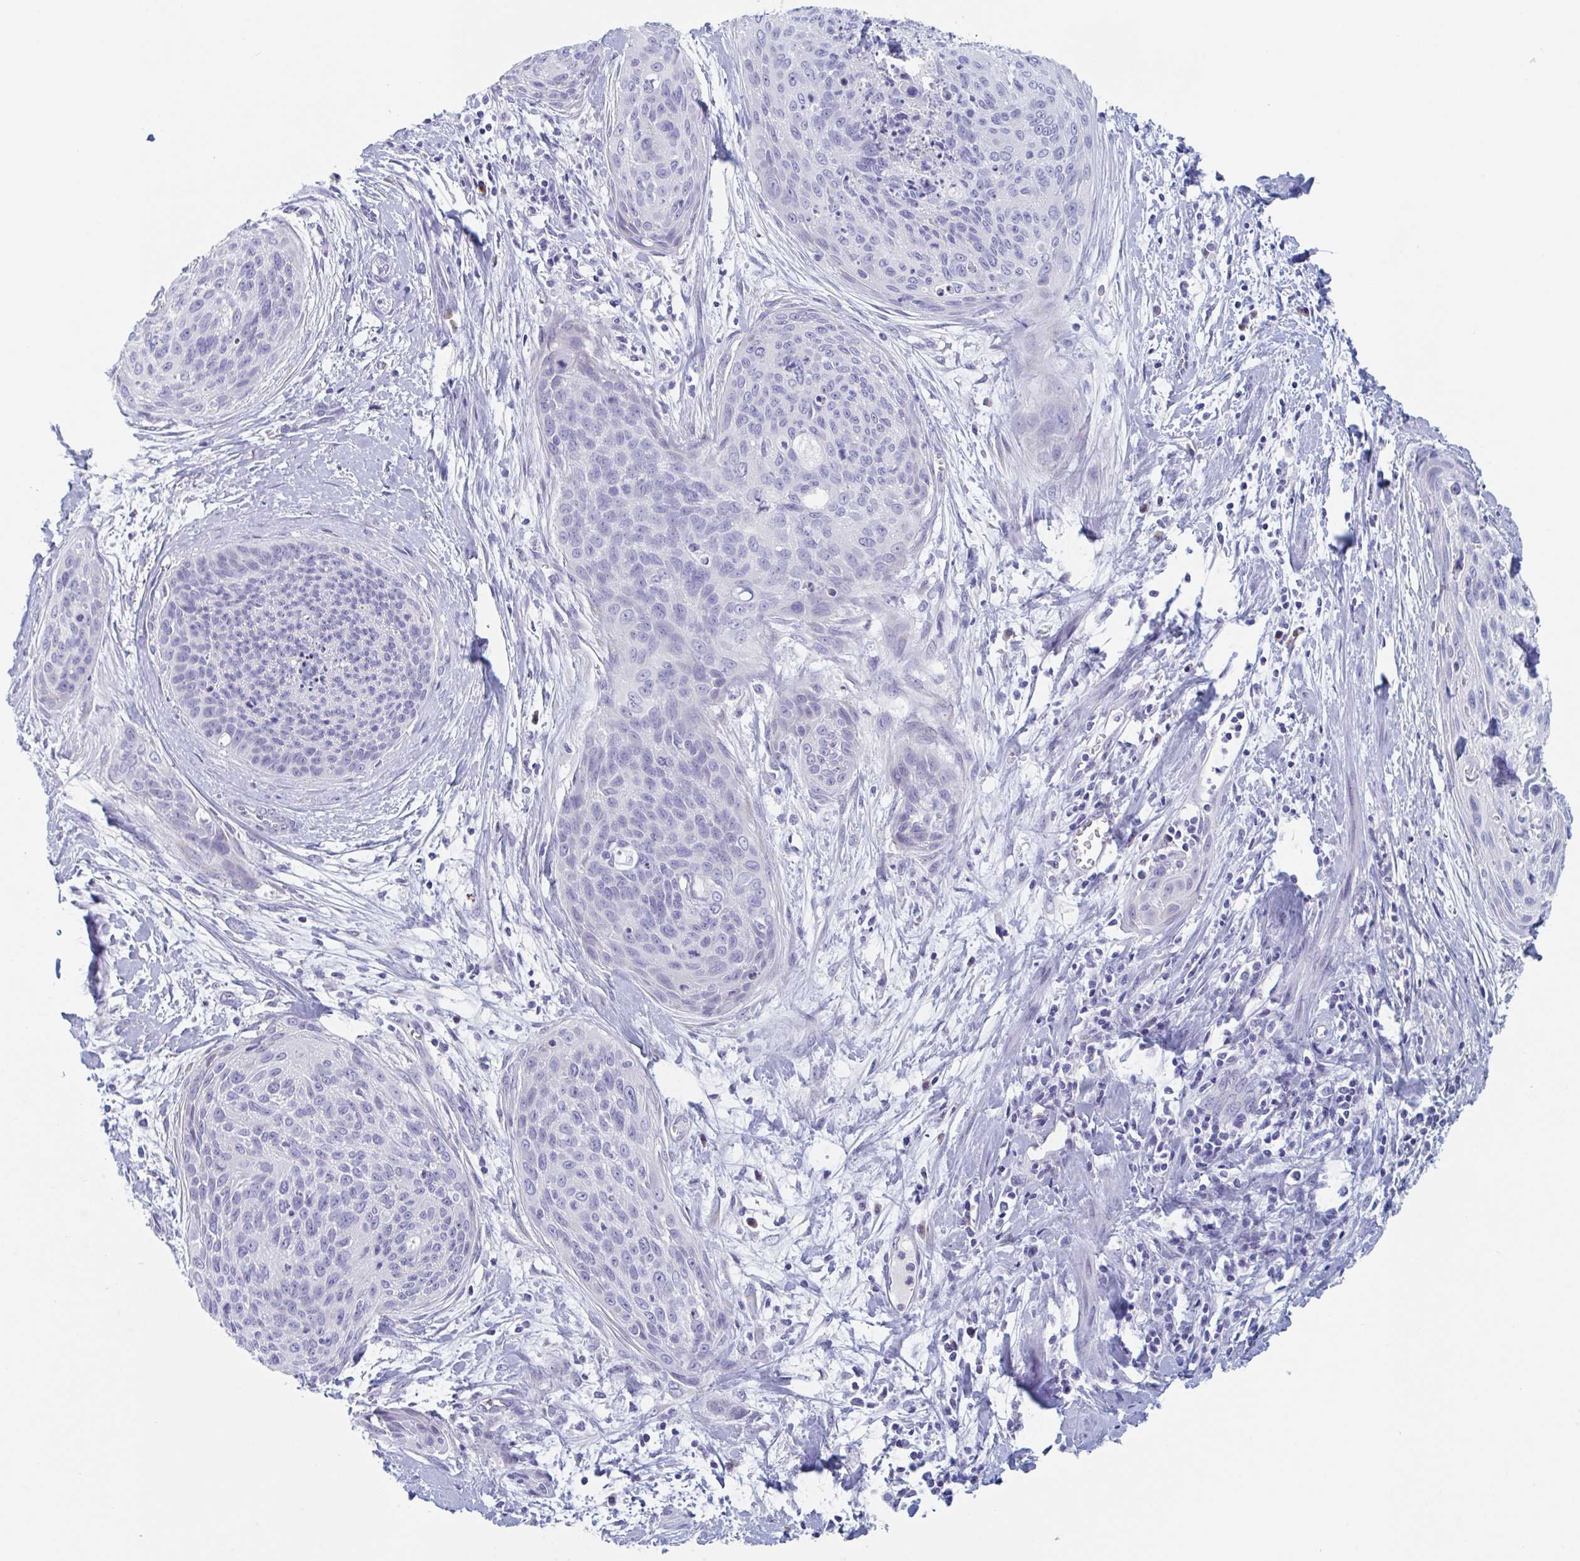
{"staining": {"intensity": "negative", "quantity": "none", "location": "none"}, "tissue": "cervical cancer", "cell_type": "Tumor cells", "image_type": "cancer", "snomed": [{"axis": "morphology", "description": "Squamous cell carcinoma, NOS"}, {"axis": "topography", "description": "Cervix"}], "caption": "This is a histopathology image of immunohistochemistry staining of cervical cancer (squamous cell carcinoma), which shows no positivity in tumor cells.", "gene": "NT5C3B", "patient": {"sex": "female", "age": 55}}